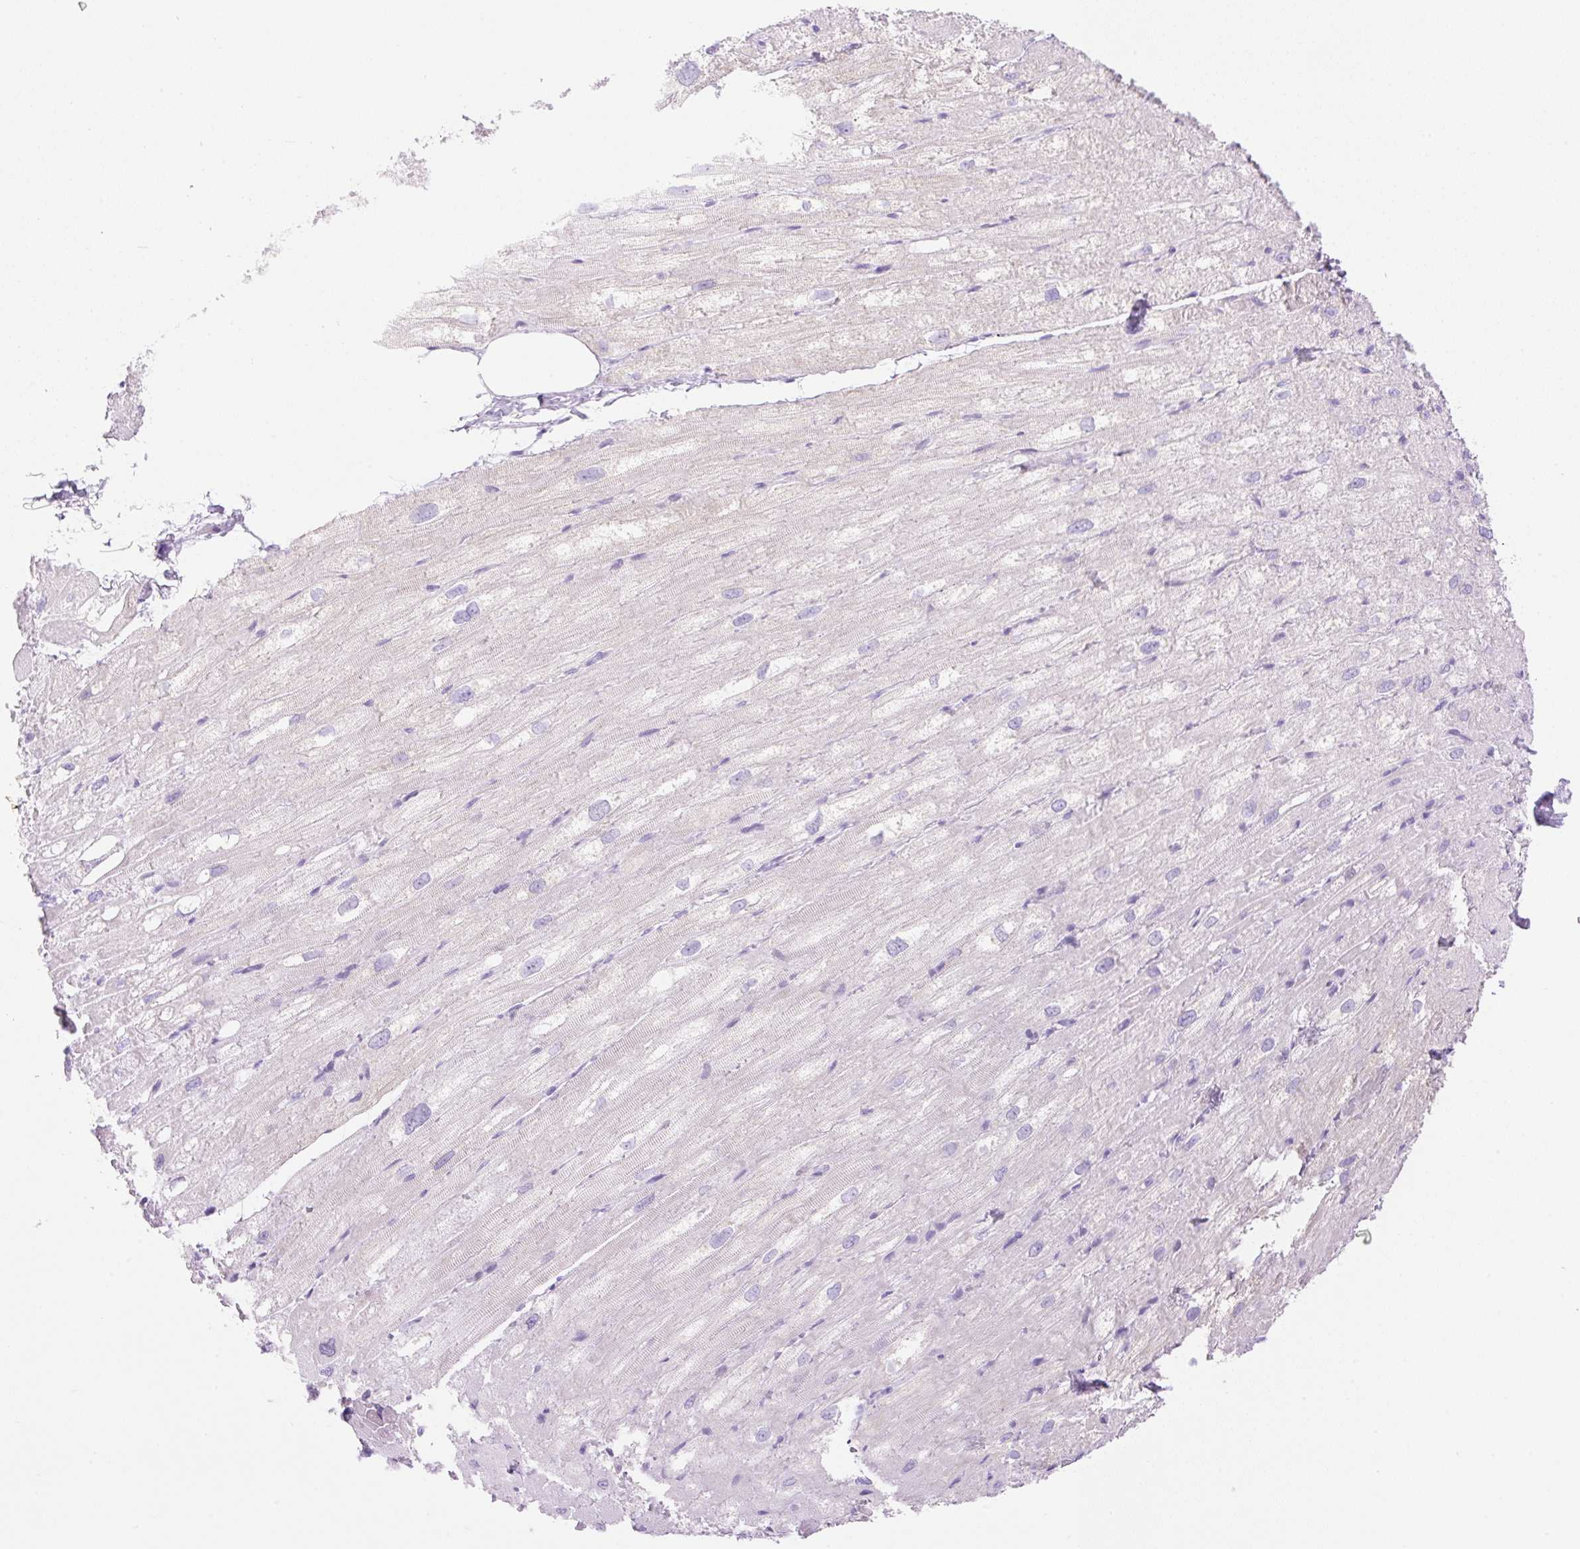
{"staining": {"intensity": "negative", "quantity": "none", "location": "none"}, "tissue": "heart muscle", "cell_type": "Cardiomyocytes", "image_type": "normal", "snomed": [{"axis": "morphology", "description": "Normal tissue, NOS"}, {"axis": "topography", "description": "Heart"}], "caption": "Immunohistochemistry image of benign heart muscle: human heart muscle stained with DAB (3,3'-diaminobenzidine) shows no significant protein staining in cardiomyocytes. (Stains: DAB (3,3'-diaminobenzidine) immunohistochemistry with hematoxylin counter stain, Microscopy: brightfield microscopy at high magnification).", "gene": "SPRR4", "patient": {"sex": "male", "age": 62}}